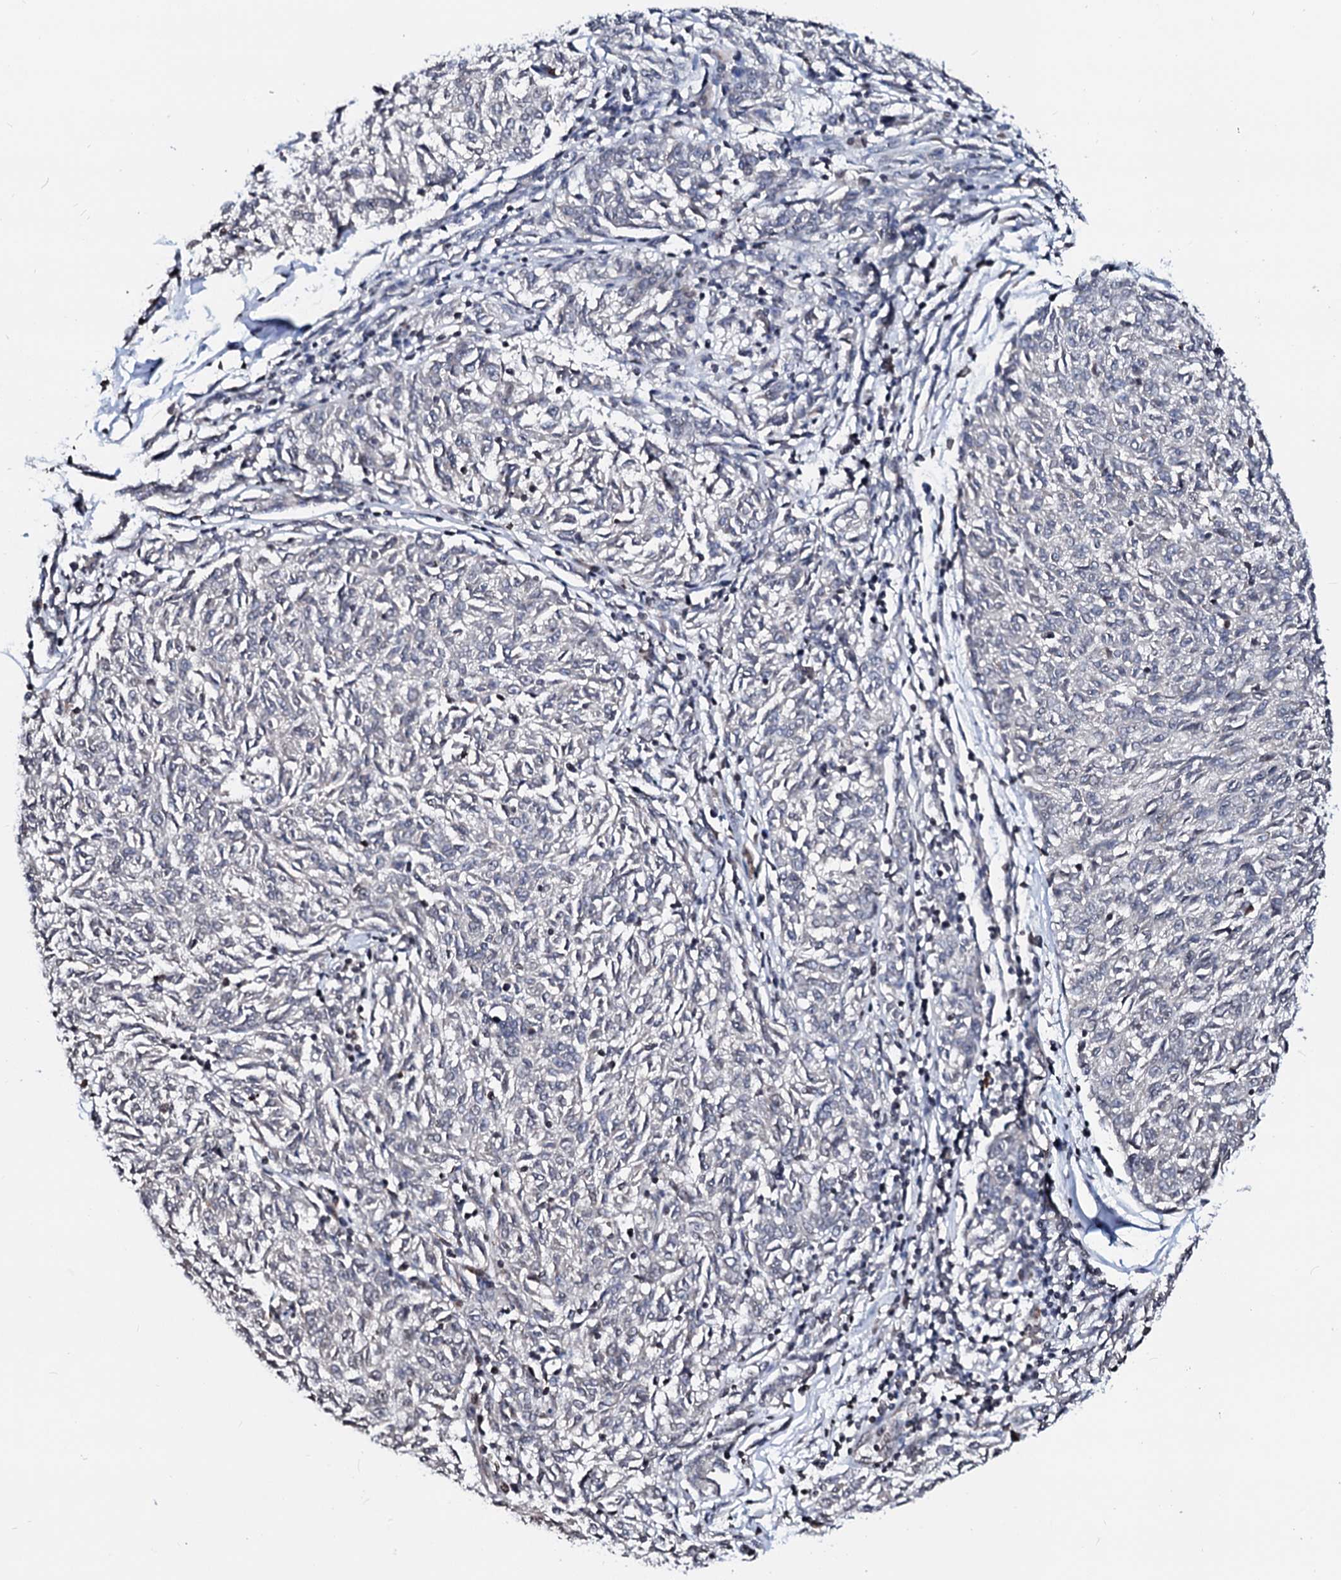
{"staining": {"intensity": "negative", "quantity": "none", "location": "none"}, "tissue": "melanoma", "cell_type": "Tumor cells", "image_type": "cancer", "snomed": [{"axis": "morphology", "description": "Malignant melanoma, NOS"}, {"axis": "topography", "description": "Skin"}], "caption": "Tumor cells are negative for protein expression in human malignant melanoma. The staining was performed using DAB to visualize the protein expression in brown, while the nuclei were stained in blue with hematoxylin (Magnification: 20x).", "gene": "LSM11", "patient": {"sex": "female", "age": 72}}